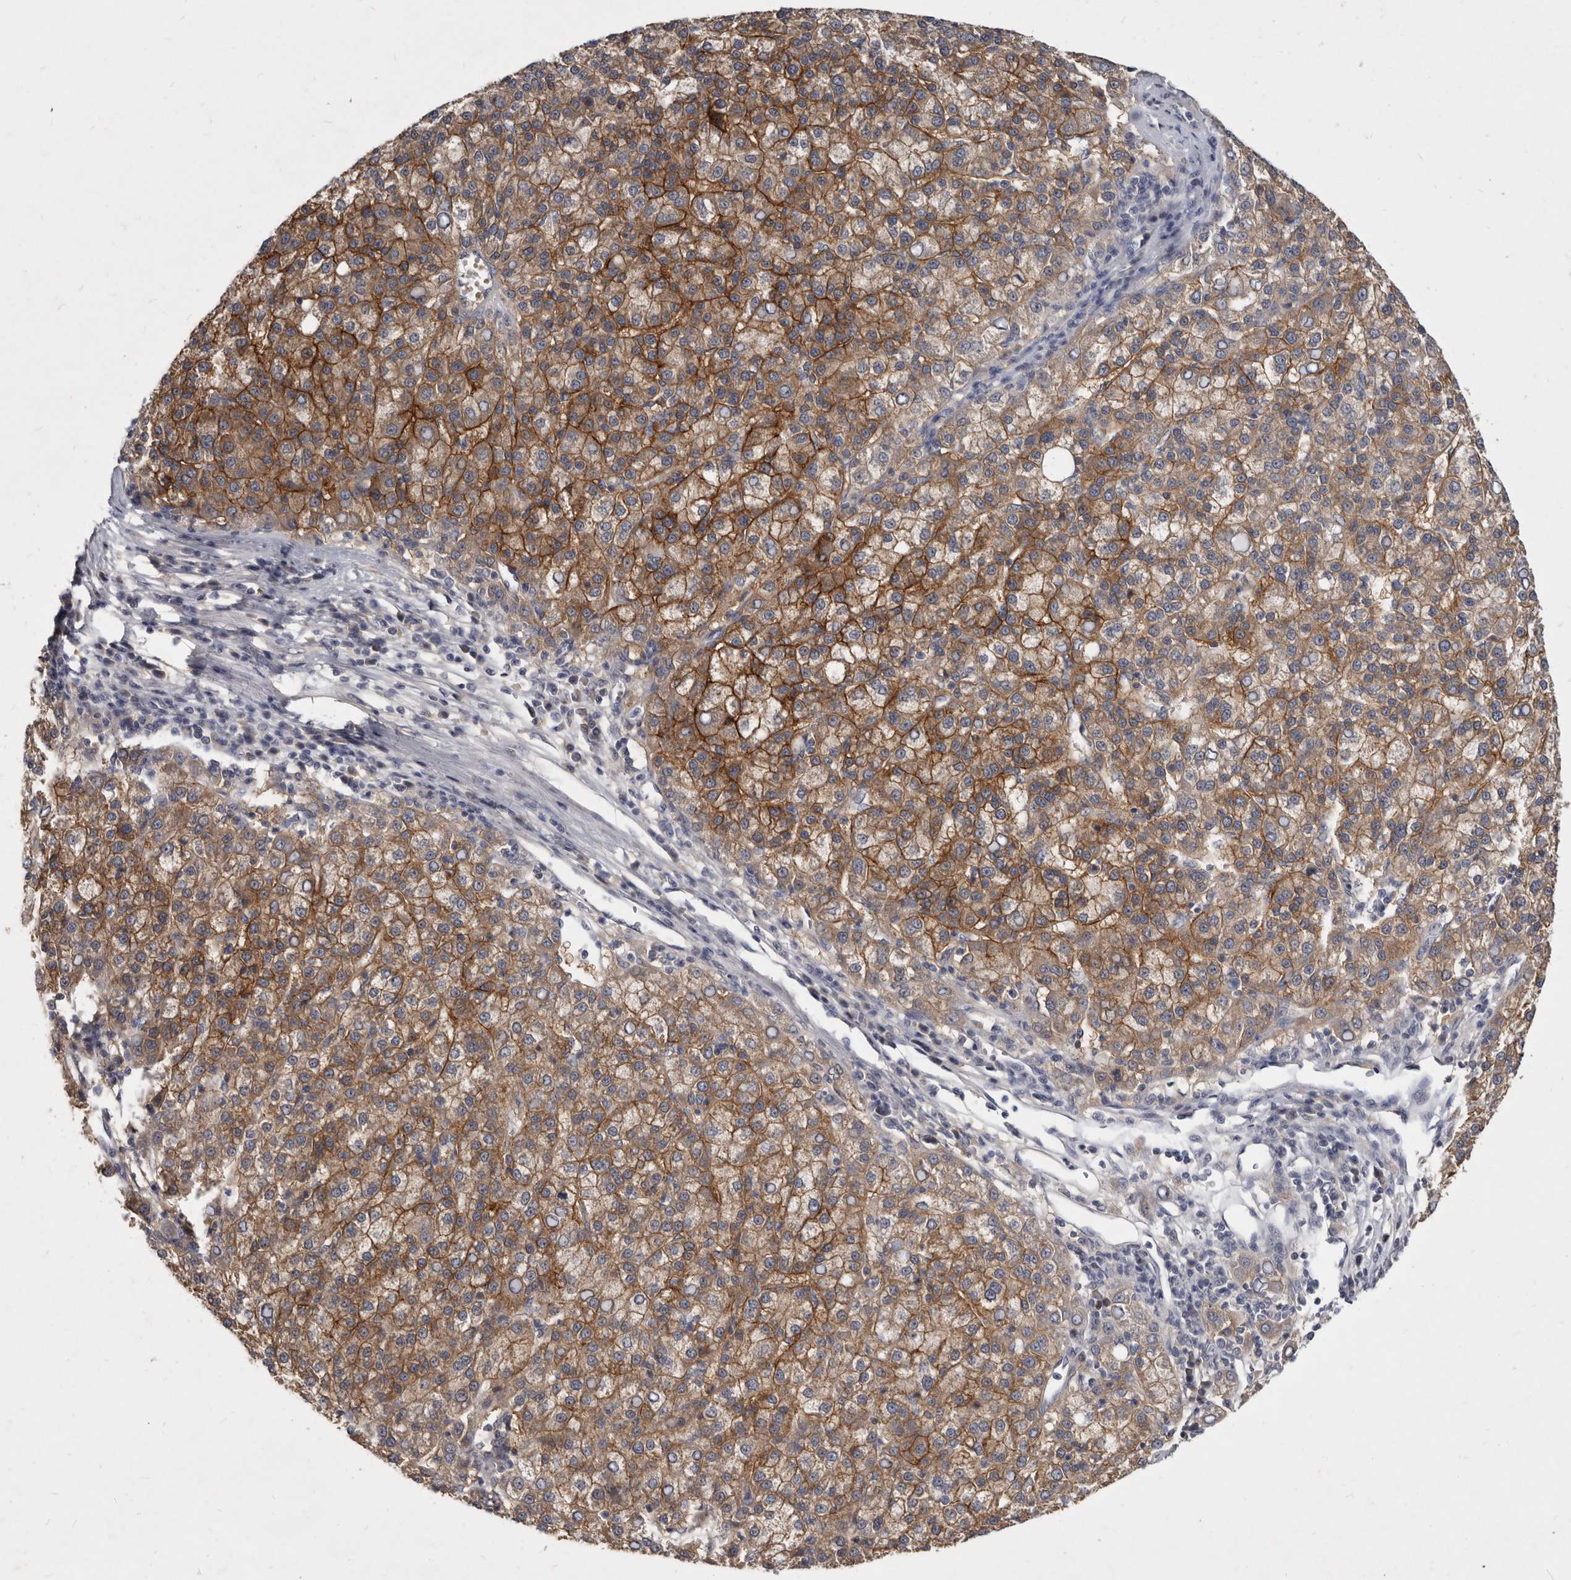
{"staining": {"intensity": "moderate", "quantity": ">75%", "location": "cytoplasmic/membranous"}, "tissue": "liver cancer", "cell_type": "Tumor cells", "image_type": "cancer", "snomed": [{"axis": "morphology", "description": "Carcinoma, Hepatocellular, NOS"}, {"axis": "topography", "description": "Liver"}], "caption": "Brown immunohistochemical staining in human liver cancer (hepatocellular carcinoma) shows moderate cytoplasmic/membranous expression in about >75% of tumor cells.", "gene": "SLC22A1", "patient": {"sex": "female", "age": 58}}